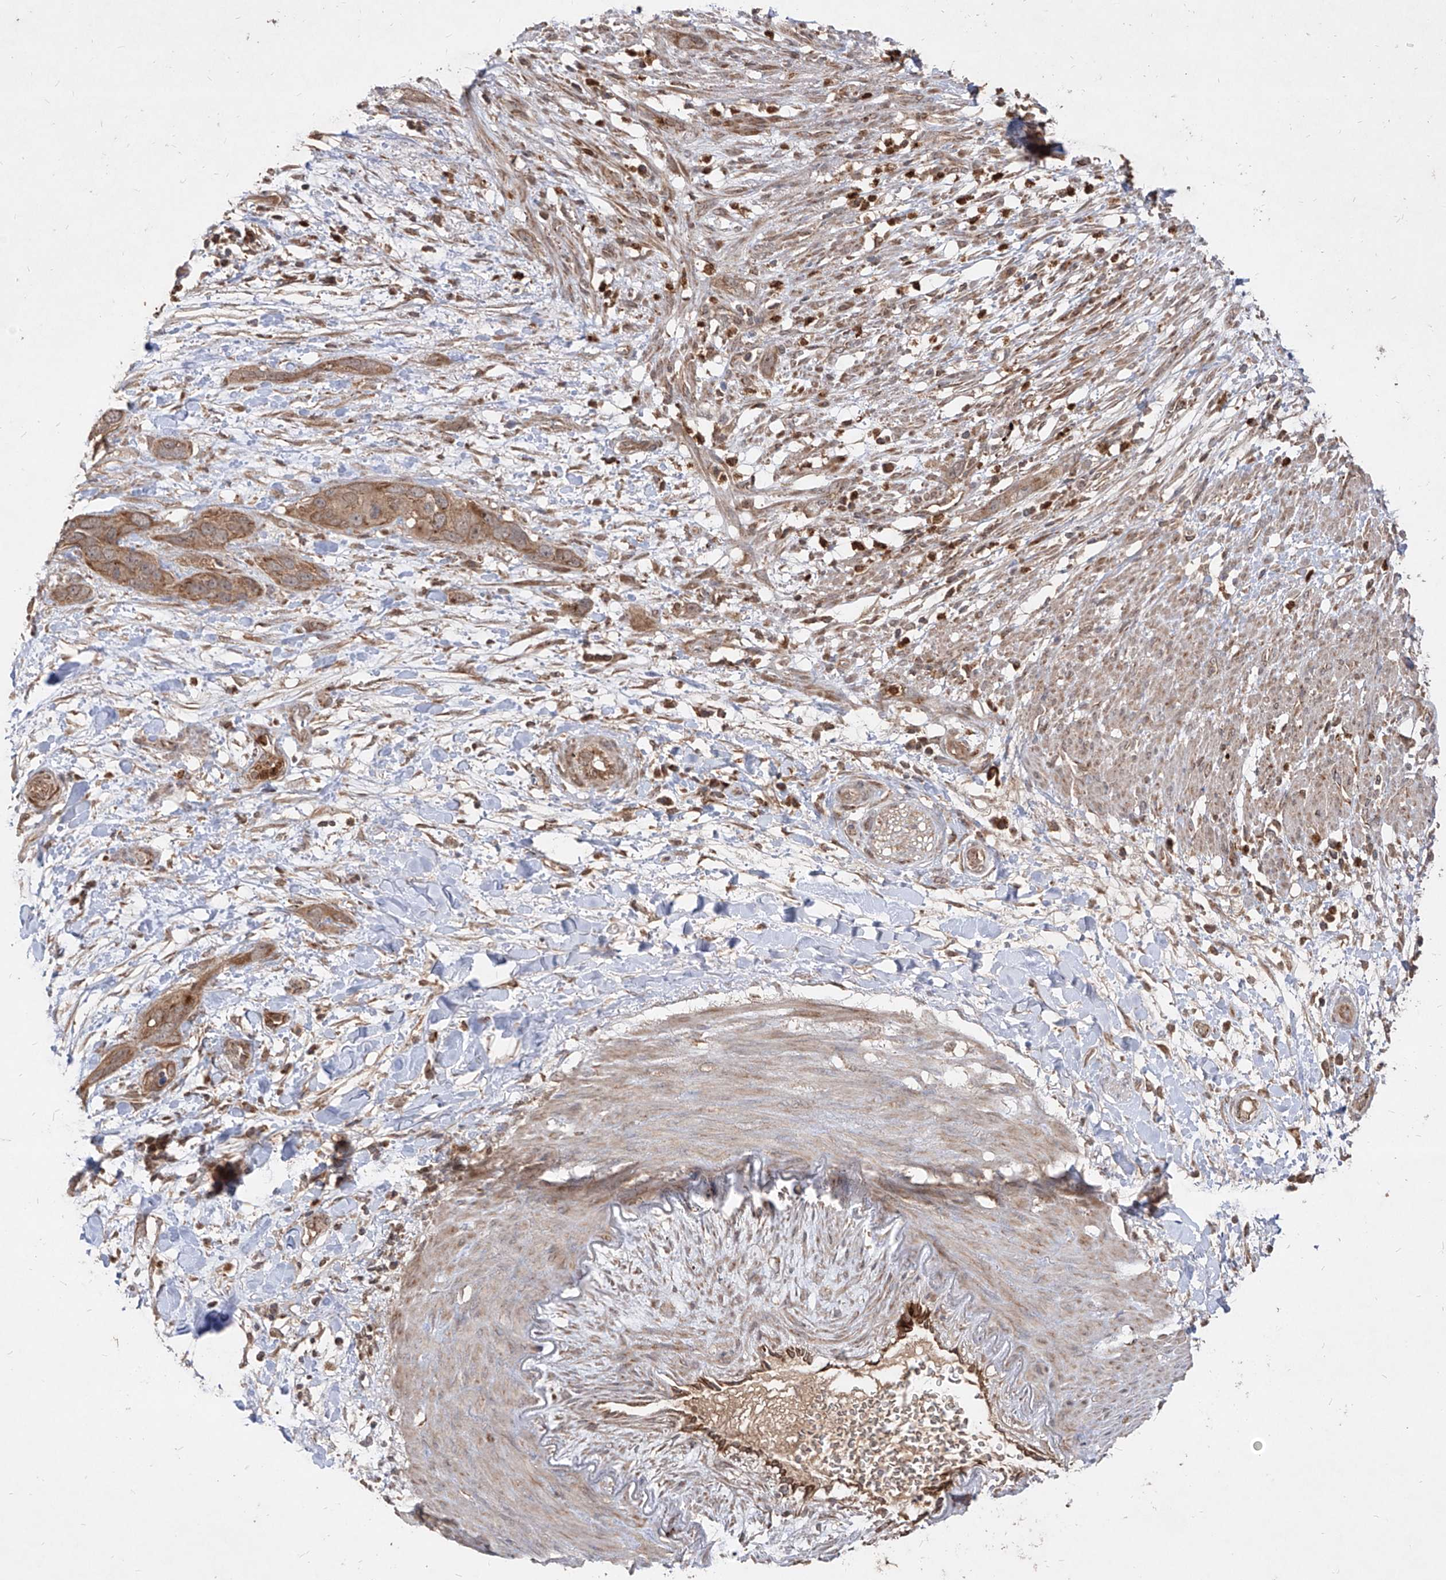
{"staining": {"intensity": "moderate", "quantity": ">75%", "location": "cytoplasmic/membranous"}, "tissue": "pancreatic cancer", "cell_type": "Tumor cells", "image_type": "cancer", "snomed": [{"axis": "morphology", "description": "Adenocarcinoma, NOS"}, {"axis": "topography", "description": "Pancreas"}], "caption": "Protein analysis of adenocarcinoma (pancreatic) tissue shows moderate cytoplasmic/membranous staining in about >75% of tumor cells.", "gene": "AIM2", "patient": {"sex": "female", "age": 60}}